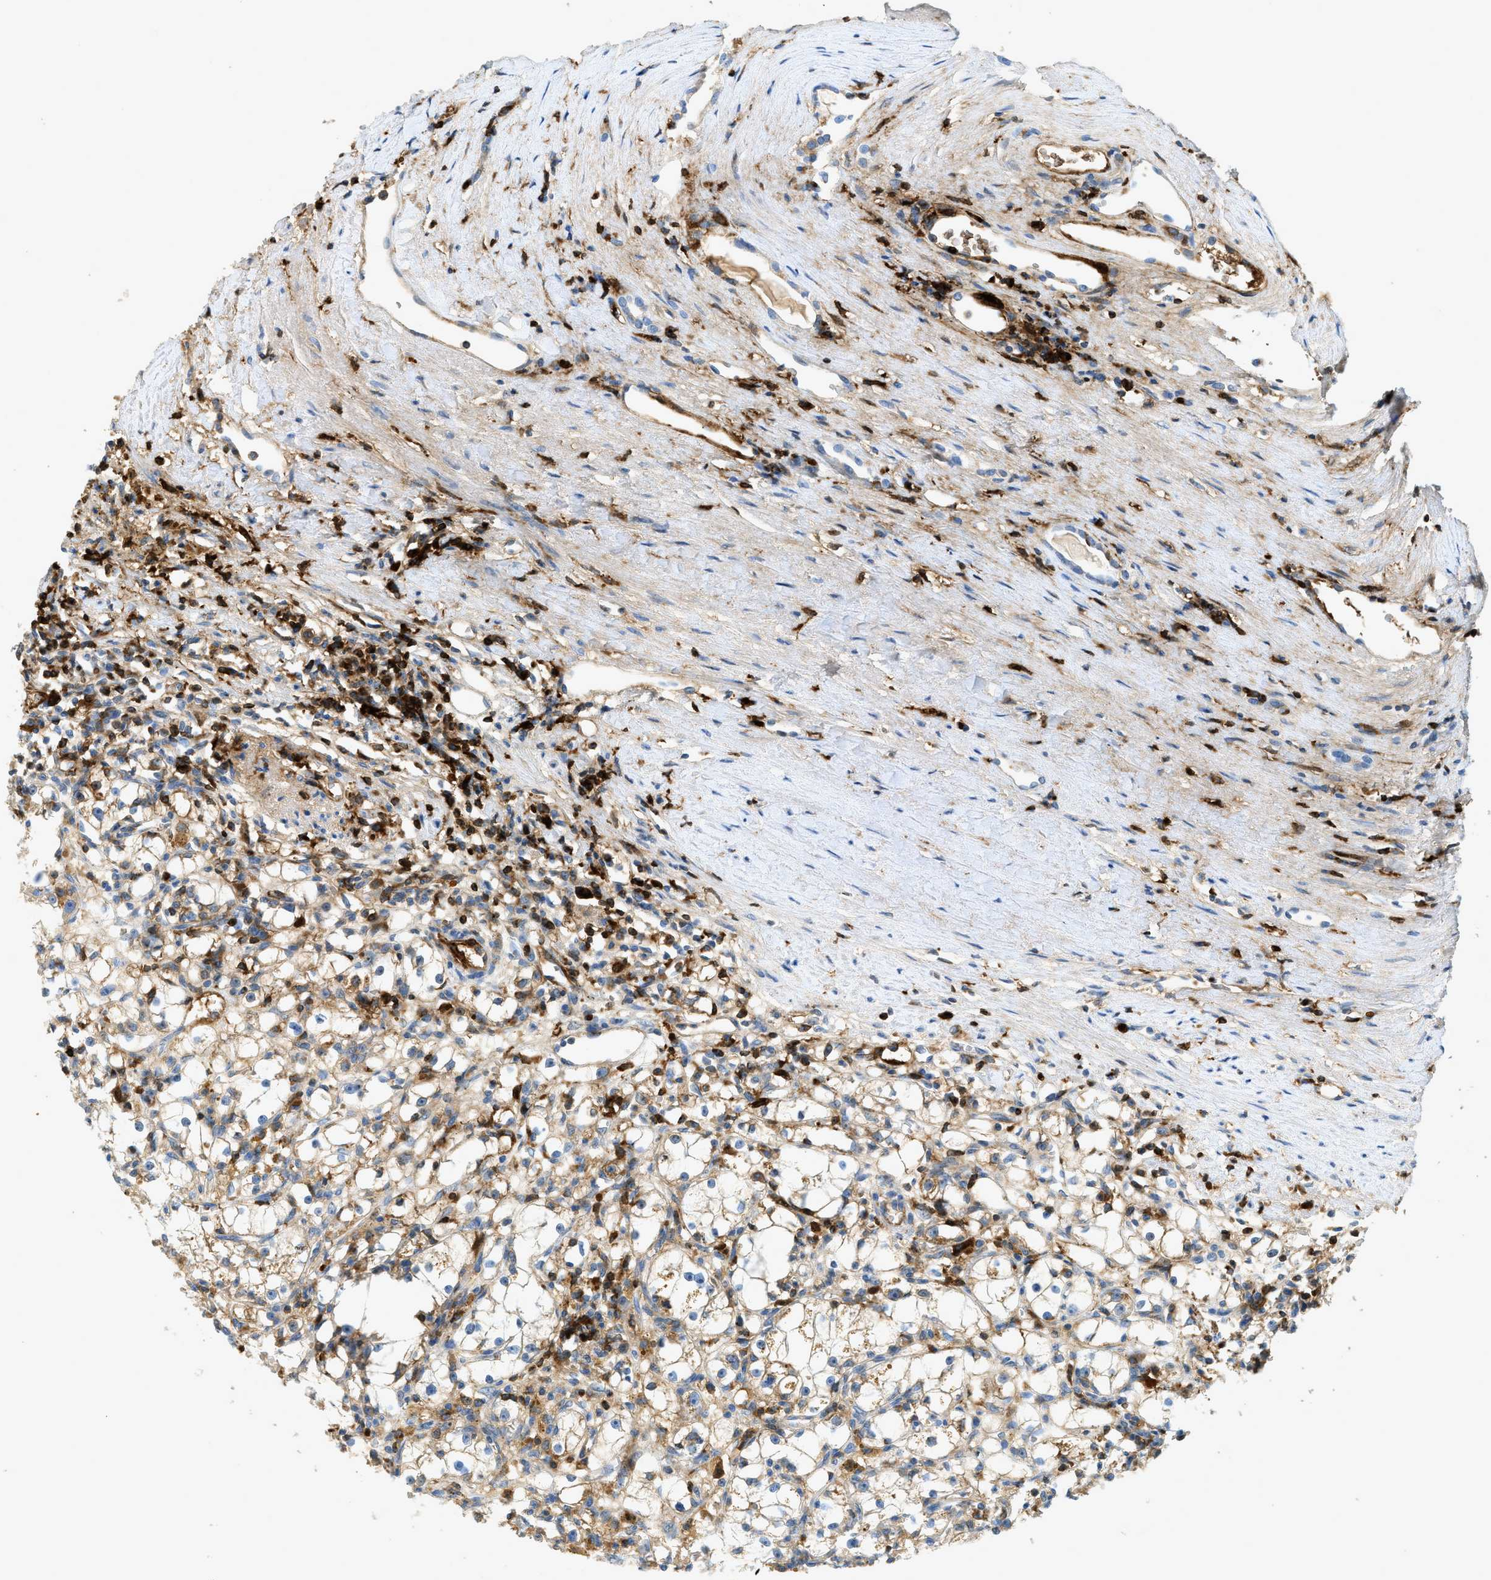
{"staining": {"intensity": "weak", "quantity": ">75%", "location": "cytoplasmic/membranous"}, "tissue": "renal cancer", "cell_type": "Tumor cells", "image_type": "cancer", "snomed": [{"axis": "morphology", "description": "Adenocarcinoma, NOS"}, {"axis": "topography", "description": "Kidney"}], "caption": "Adenocarcinoma (renal) tissue reveals weak cytoplasmic/membranous staining in about >75% of tumor cells, visualized by immunohistochemistry.", "gene": "F2", "patient": {"sex": "male", "age": 56}}